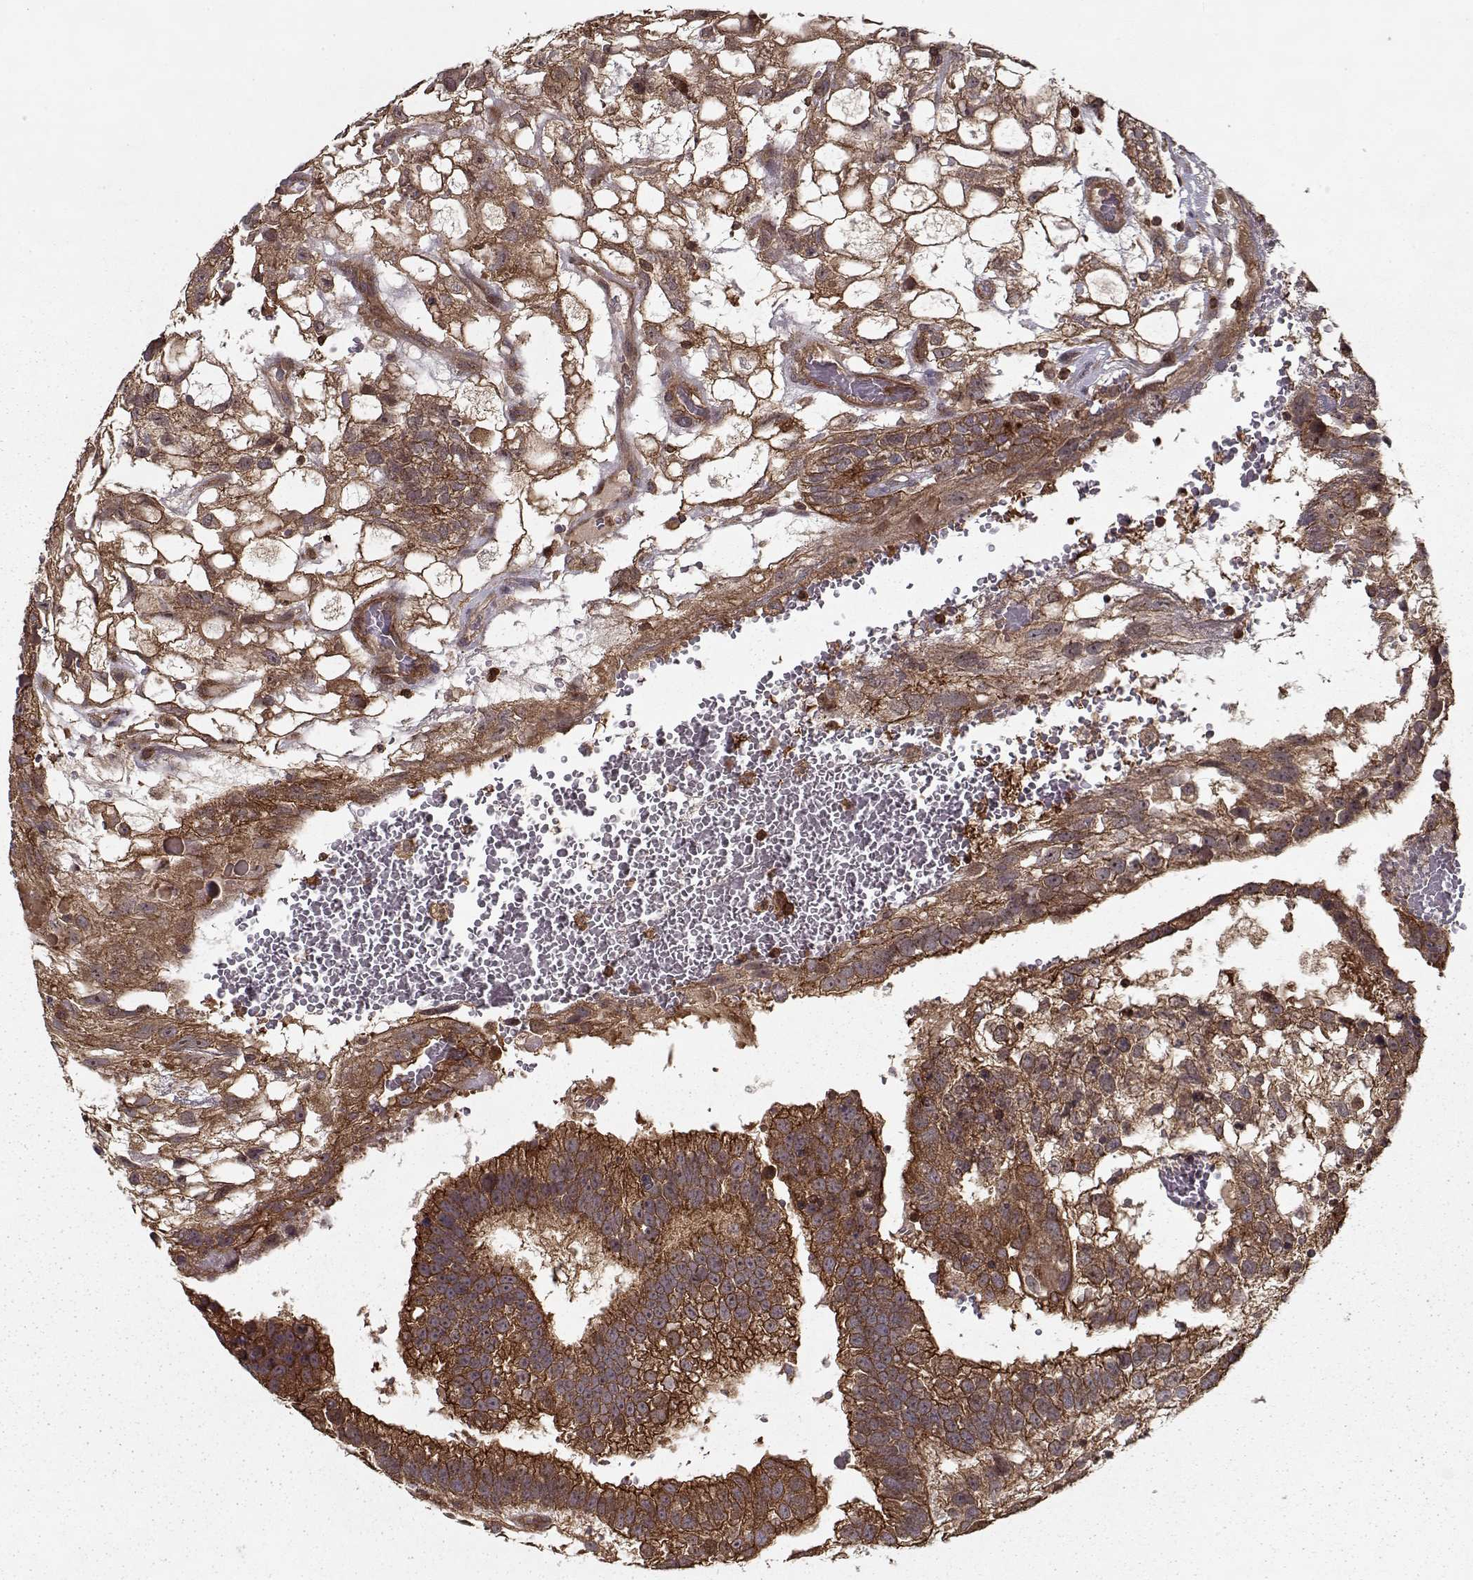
{"staining": {"intensity": "strong", "quantity": ">75%", "location": "cytoplasmic/membranous"}, "tissue": "testis cancer", "cell_type": "Tumor cells", "image_type": "cancer", "snomed": [{"axis": "morphology", "description": "Normal tissue, NOS"}, {"axis": "morphology", "description": "Carcinoma, Embryonal, NOS"}, {"axis": "topography", "description": "Testis"}, {"axis": "topography", "description": "Epididymis"}], "caption": "Testis embryonal carcinoma tissue displays strong cytoplasmic/membranous positivity in approximately >75% of tumor cells", "gene": "PPP1R12A", "patient": {"sex": "male", "age": 32}}